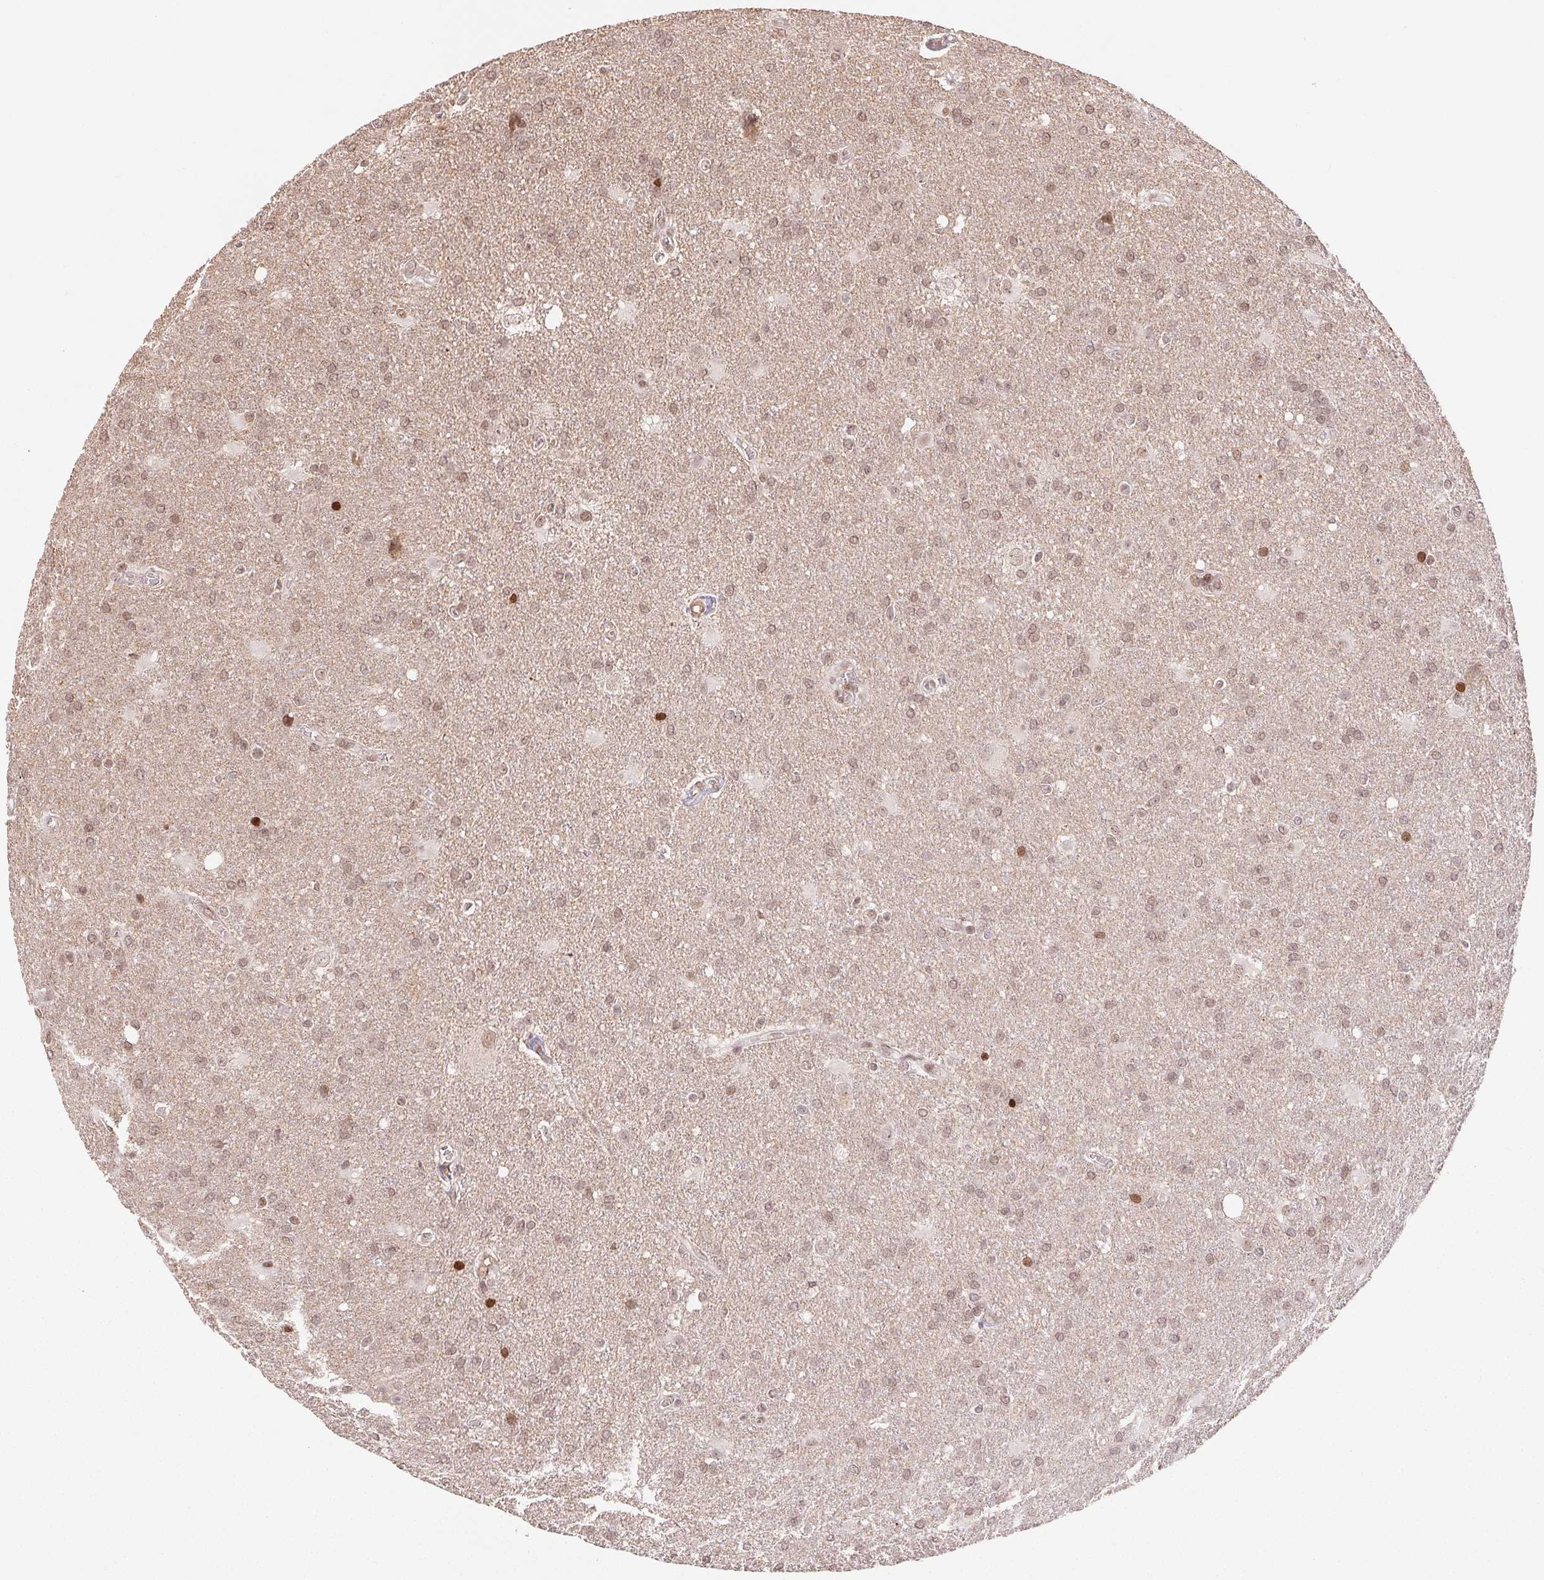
{"staining": {"intensity": "moderate", "quantity": "25%-75%", "location": "nuclear"}, "tissue": "glioma", "cell_type": "Tumor cells", "image_type": "cancer", "snomed": [{"axis": "morphology", "description": "Glioma, malignant, Low grade"}, {"axis": "topography", "description": "Brain"}], "caption": "Glioma tissue displays moderate nuclear staining in about 25%-75% of tumor cells", "gene": "MAPKAPK2", "patient": {"sex": "male", "age": 66}}